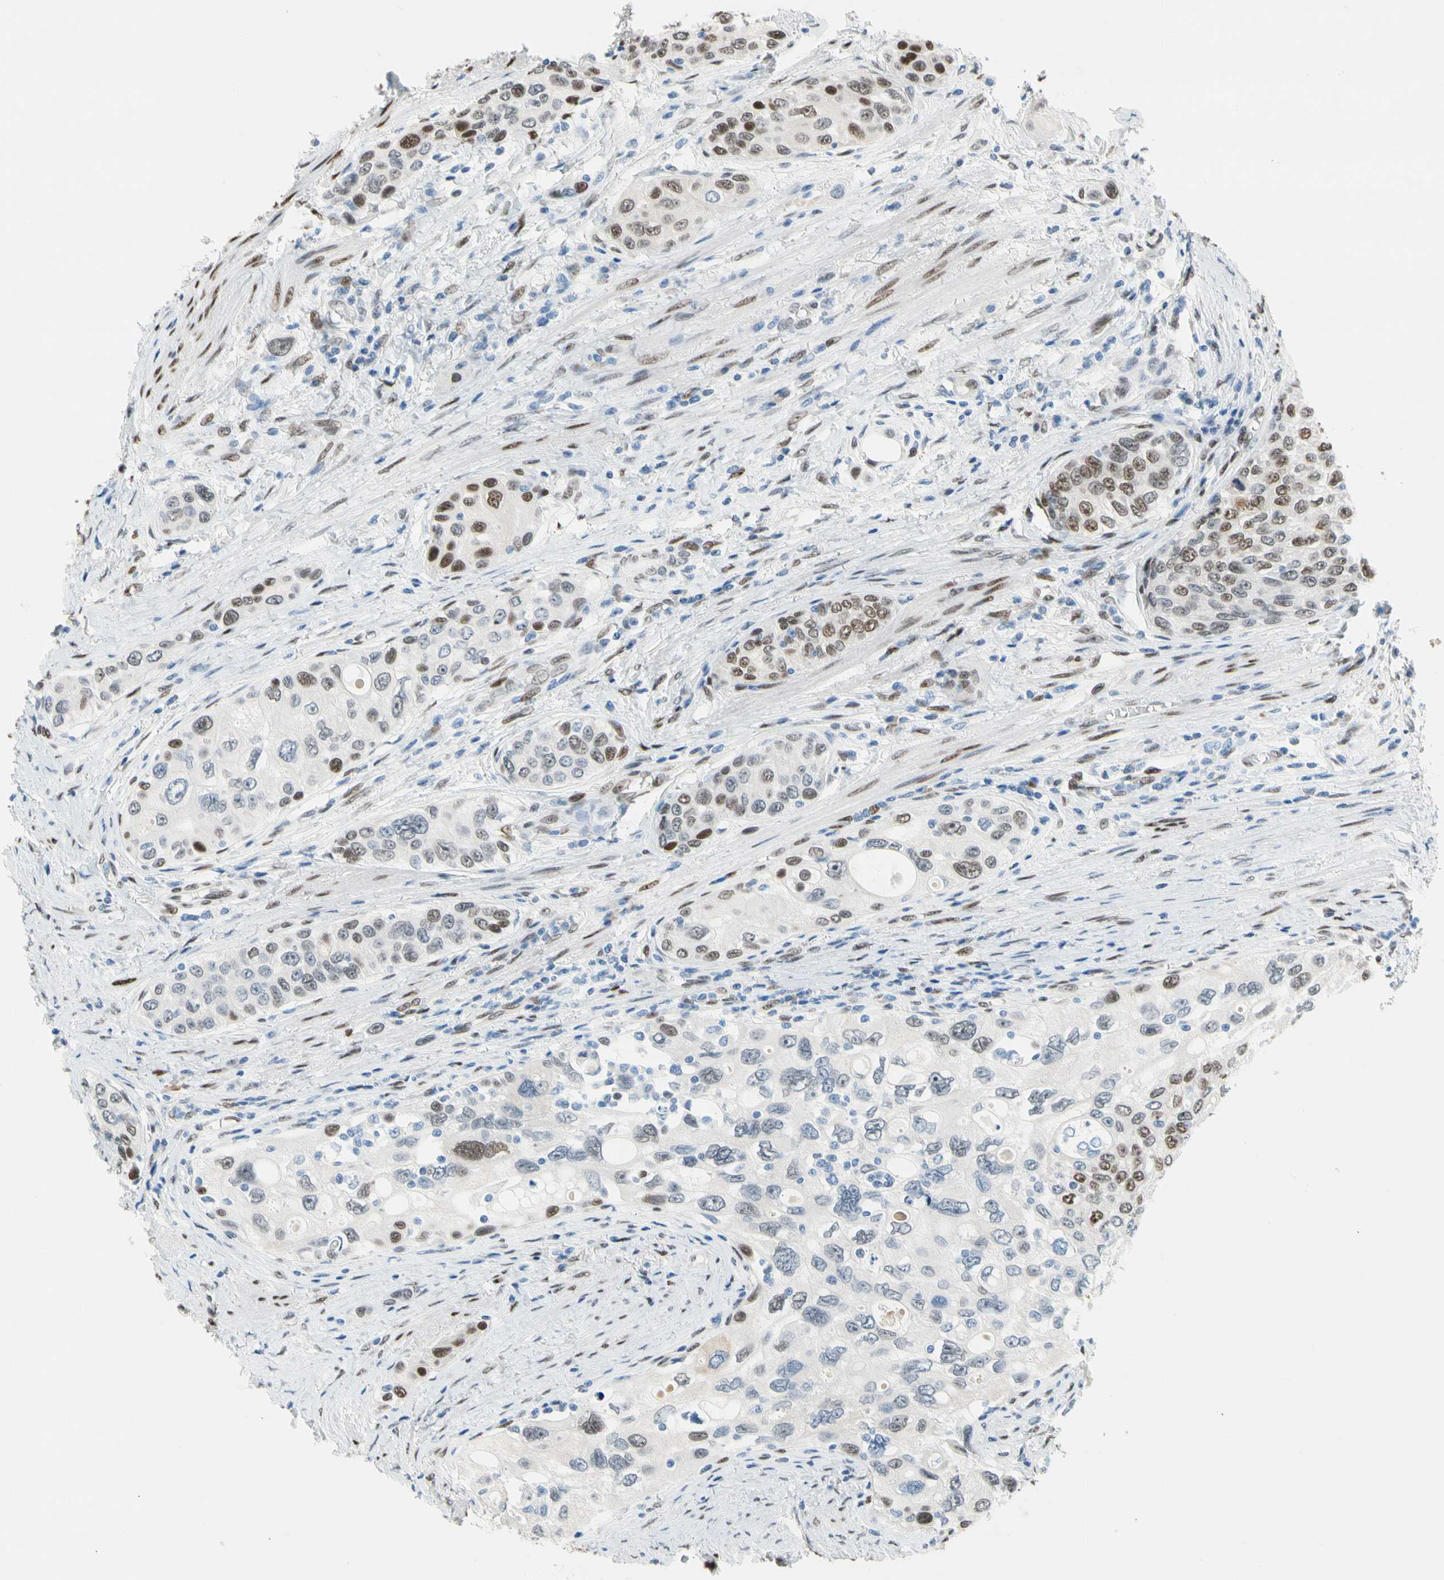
{"staining": {"intensity": "moderate", "quantity": "25%-75%", "location": "nuclear"}, "tissue": "urothelial cancer", "cell_type": "Tumor cells", "image_type": "cancer", "snomed": [{"axis": "morphology", "description": "Urothelial carcinoma, High grade"}, {"axis": "topography", "description": "Urinary bladder"}], "caption": "This micrograph shows IHC staining of human urothelial cancer, with medium moderate nuclear staining in approximately 25%-75% of tumor cells.", "gene": "NFIA", "patient": {"sex": "female", "age": 56}}